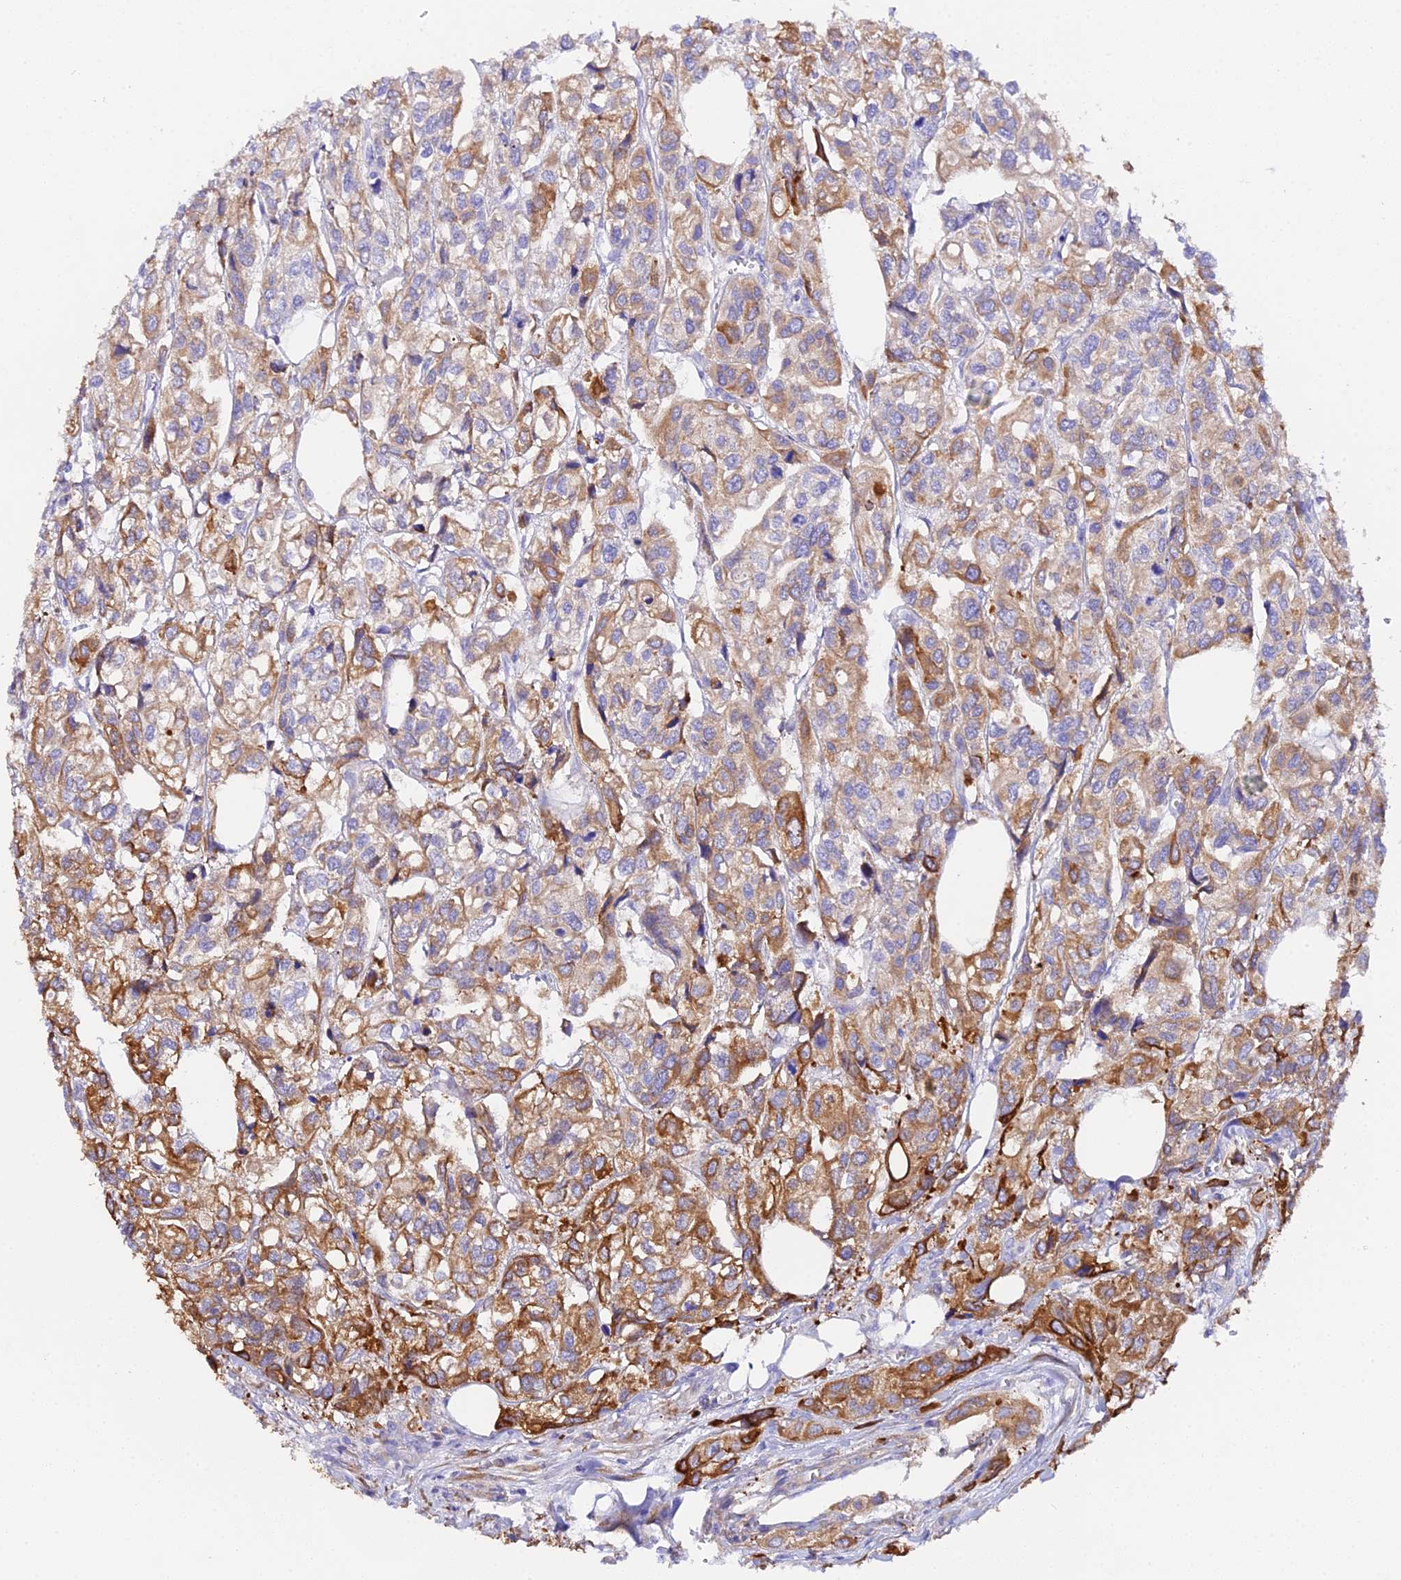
{"staining": {"intensity": "strong", "quantity": "25%-75%", "location": "cytoplasmic/membranous"}, "tissue": "urothelial cancer", "cell_type": "Tumor cells", "image_type": "cancer", "snomed": [{"axis": "morphology", "description": "Urothelial carcinoma, High grade"}, {"axis": "topography", "description": "Urinary bladder"}], "caption": "IHC of urothelial cancer displays high levels of strong cytoplasmic/membranous staining in about 25%-75% of tumor cells.", "gene": "CFAP45", "patient": {"sex": "male", "age": 67}}